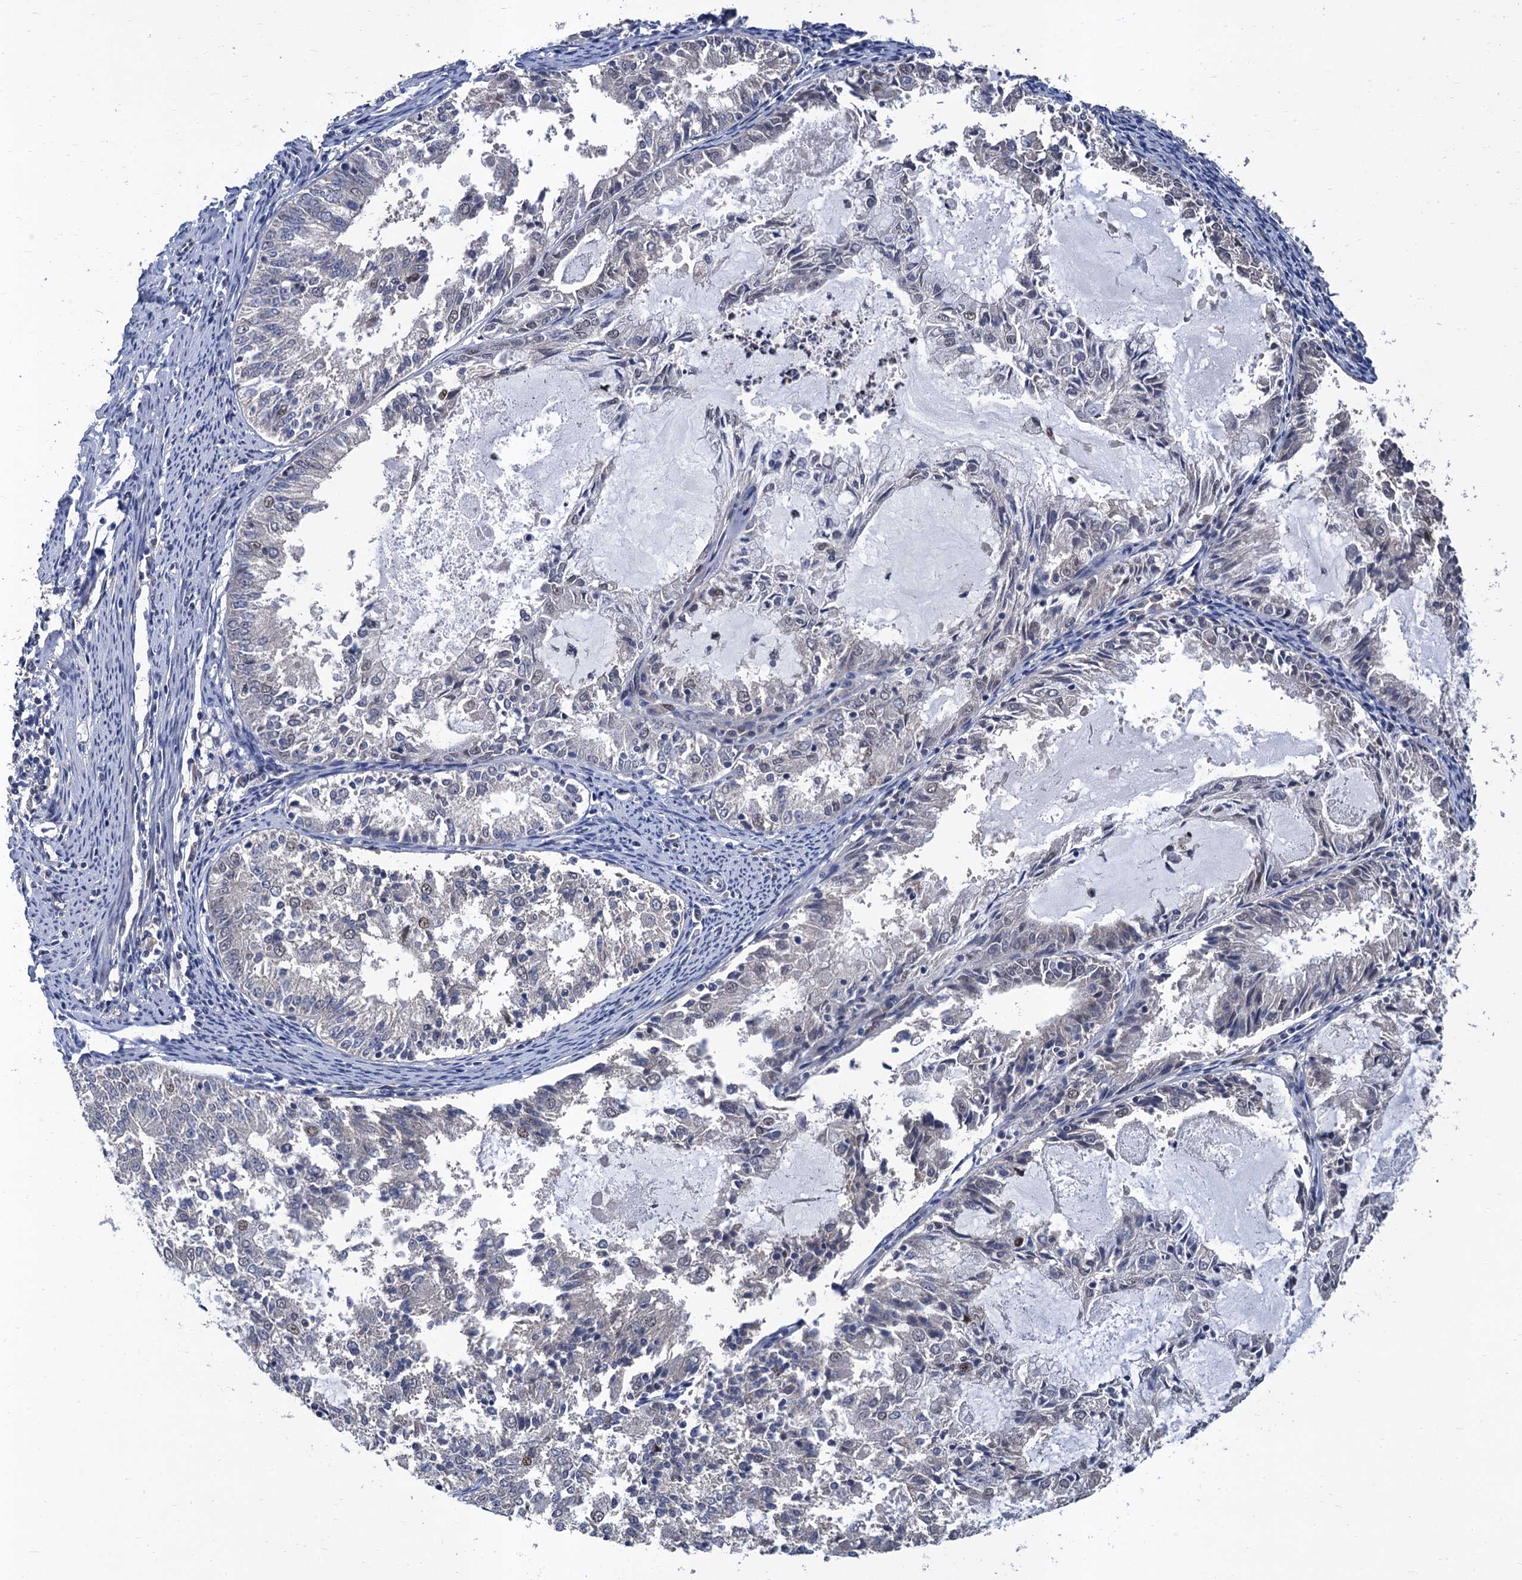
{"staining": {"intensity": "negative", "quantity": "none", "location": "none"}, "tissue": "endometrial cancer", "cell_type": "Tumor cells", "image_type": "cancer", "snomed": [{"axis": "morphology", "description": "Adenocarcinoma, NOS"}, {"axis": "topography", "description": "Endometrium"}], "caption": "Tumor cells are negative for protein expression in human adenocarcinoma (endometrial). The staining was performed using DAB to visualize the protein expression in brown, while the nuclei were stained in blue with hematoxylin (Magnification: 20x).", "gene": "TSEN34", "patient": {"sex": "female", "age": 57}}